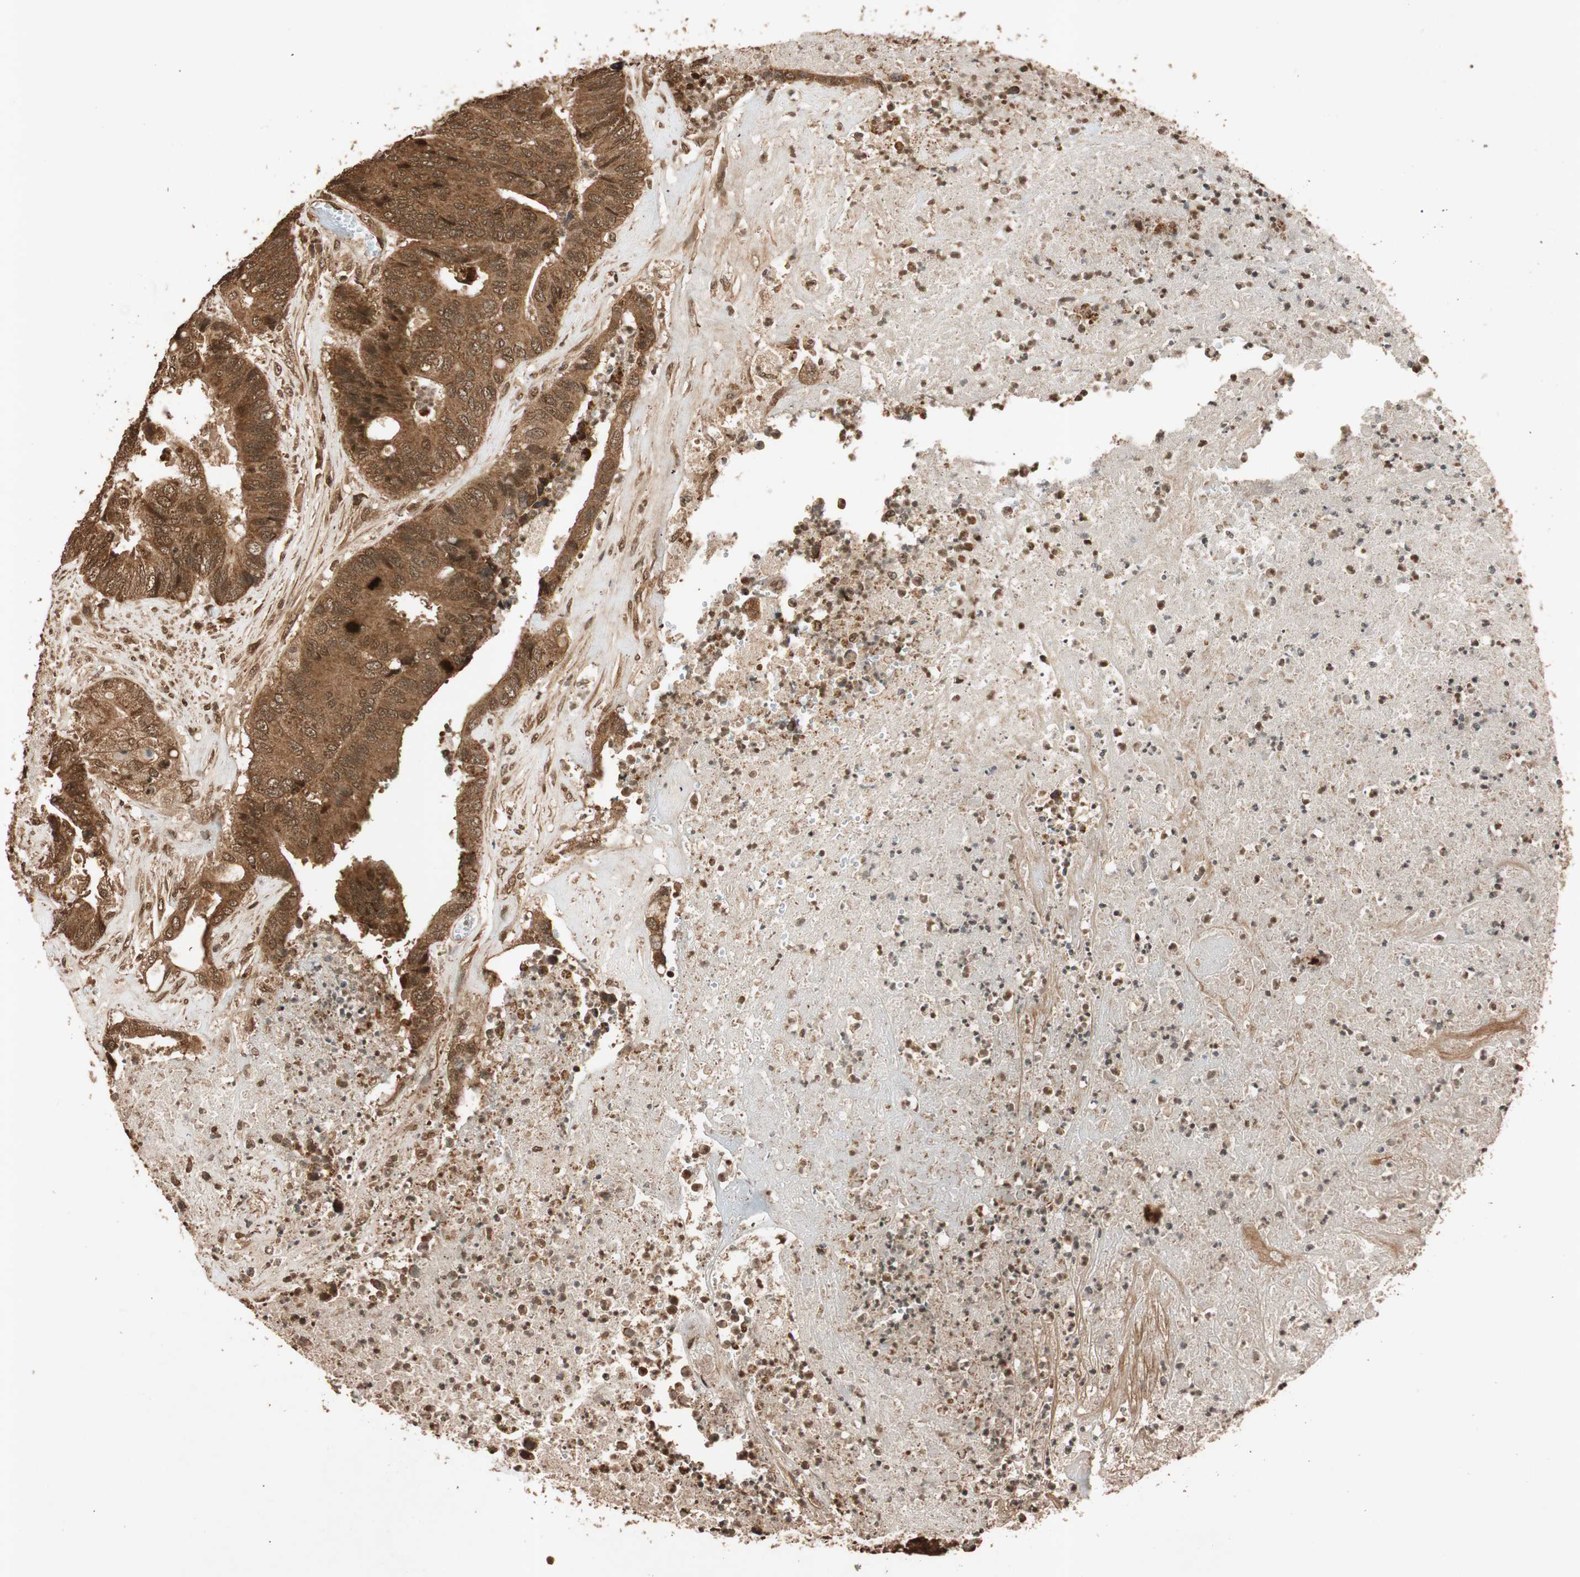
{"staining": {"intensity": "strong", "quantity": ">75%", "location": "cytoplasmic/membranous"}, "tissue": "colorectal cancer", "cell_type": "Tumor cells", "image_type": "cancer", "snomed": [{"axis": "morphology", "description": "Adenocarcinoma, NOS"}, {"axis": "topography", "description": "Rectum"}], "caption": "This micrograph demonstrates immunohistochemistry staining of colorectal adenocarcinoma, with high strong cytoplasmic/membranous positivity in approximately >75% of tumor cells.", "gene": "ALKBH5", "patient": {"sex": "male", "age": 55}}